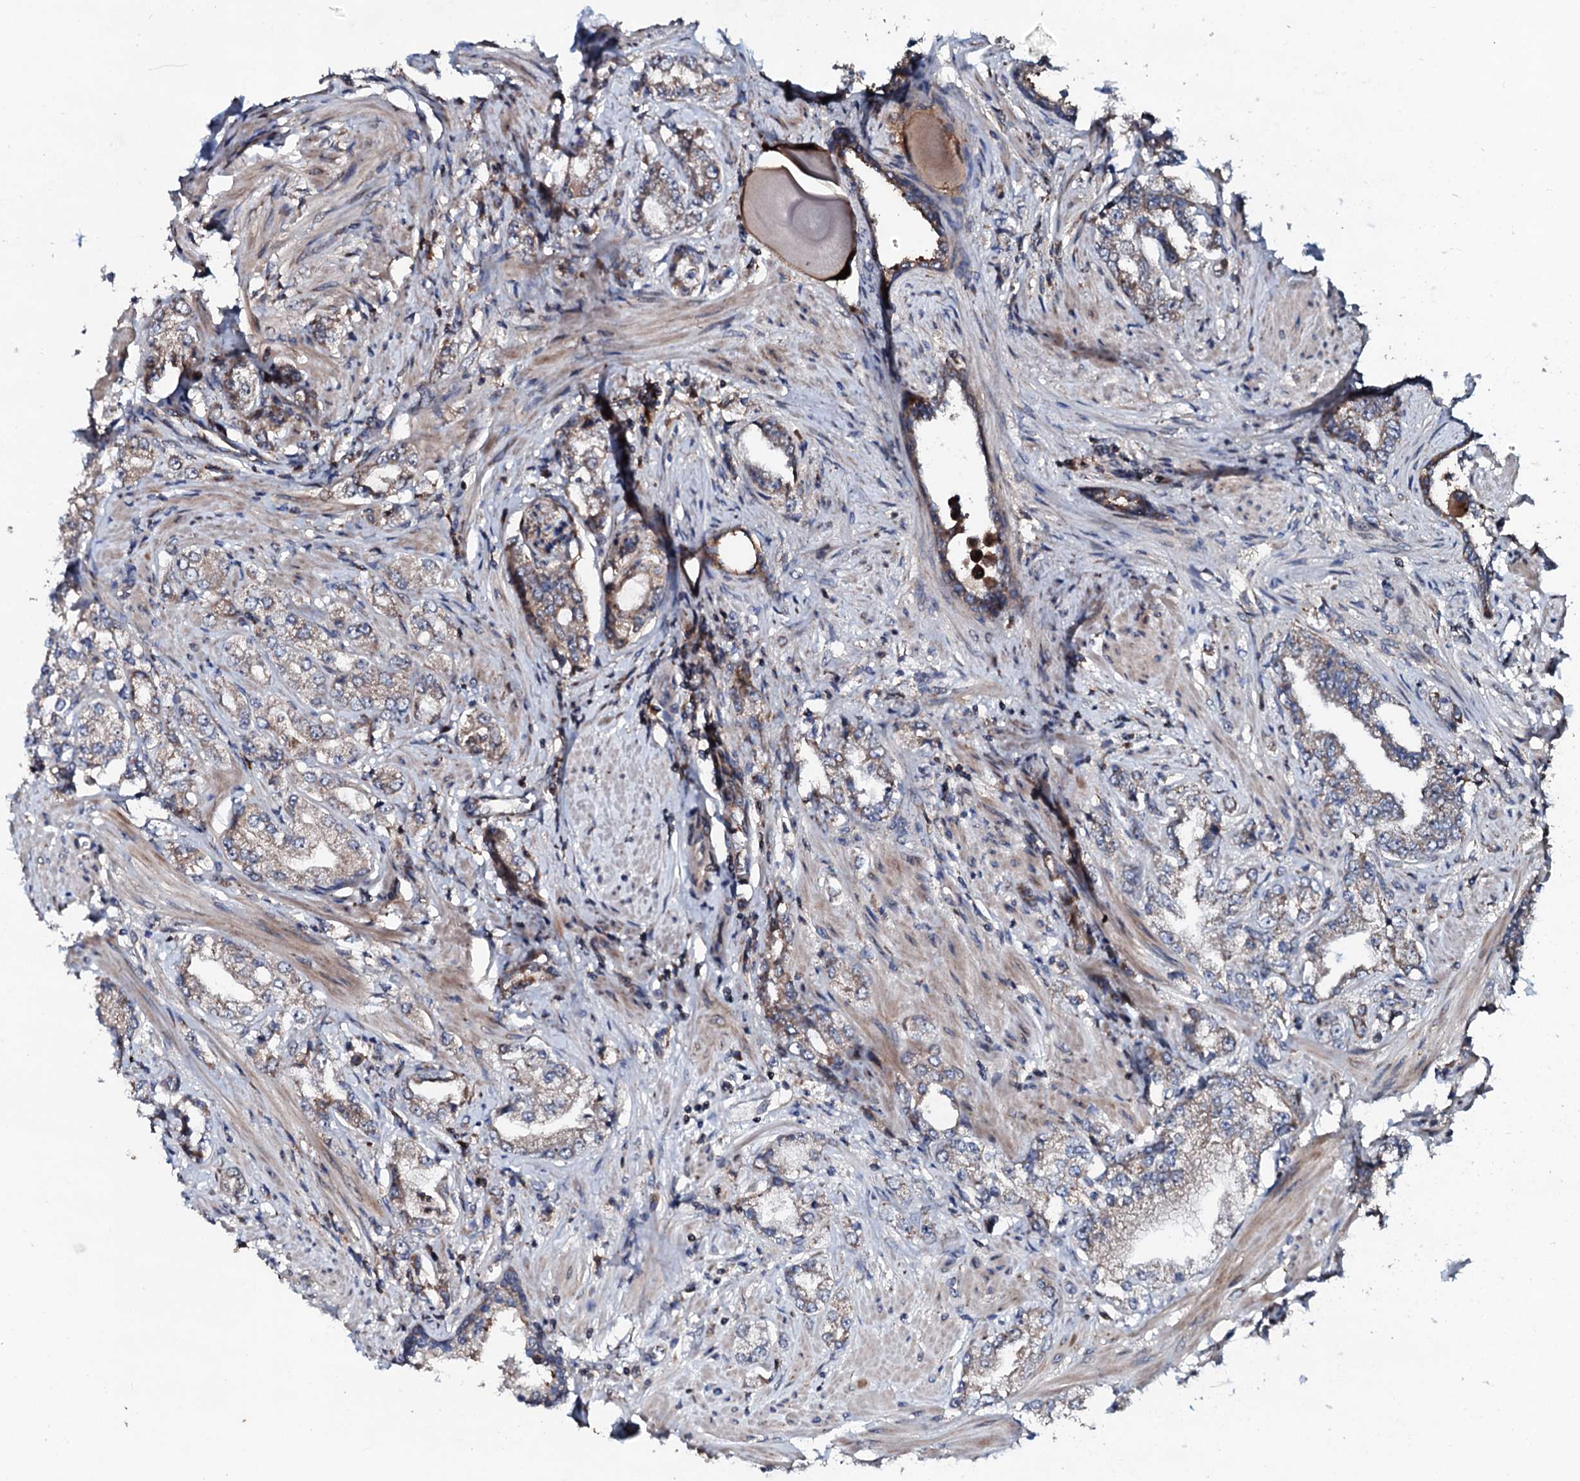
{"staining": {"intensity": "weak", "quantity": "25%-75%", "location": "cytoplasmic/membranous"}, "tissue": "prostate cancer", "cell_type": "Tumor cells", "image_type": "cancer", "snomed": [{"axis": "morphology", "description": "Adenocarcinoma, High grade"}, {"axis": "topography", "description": "Prostate"}], "caption": "An image showing weak cytoplasmic/membranous staining in about 25%-75% of tumor cells in adenocarcinoma (high-grade) (prostate), as visualized by brown immunohistochemical staining.", "gene": "SDHAF2", "patient": {"sex": "male", "age": 64}}